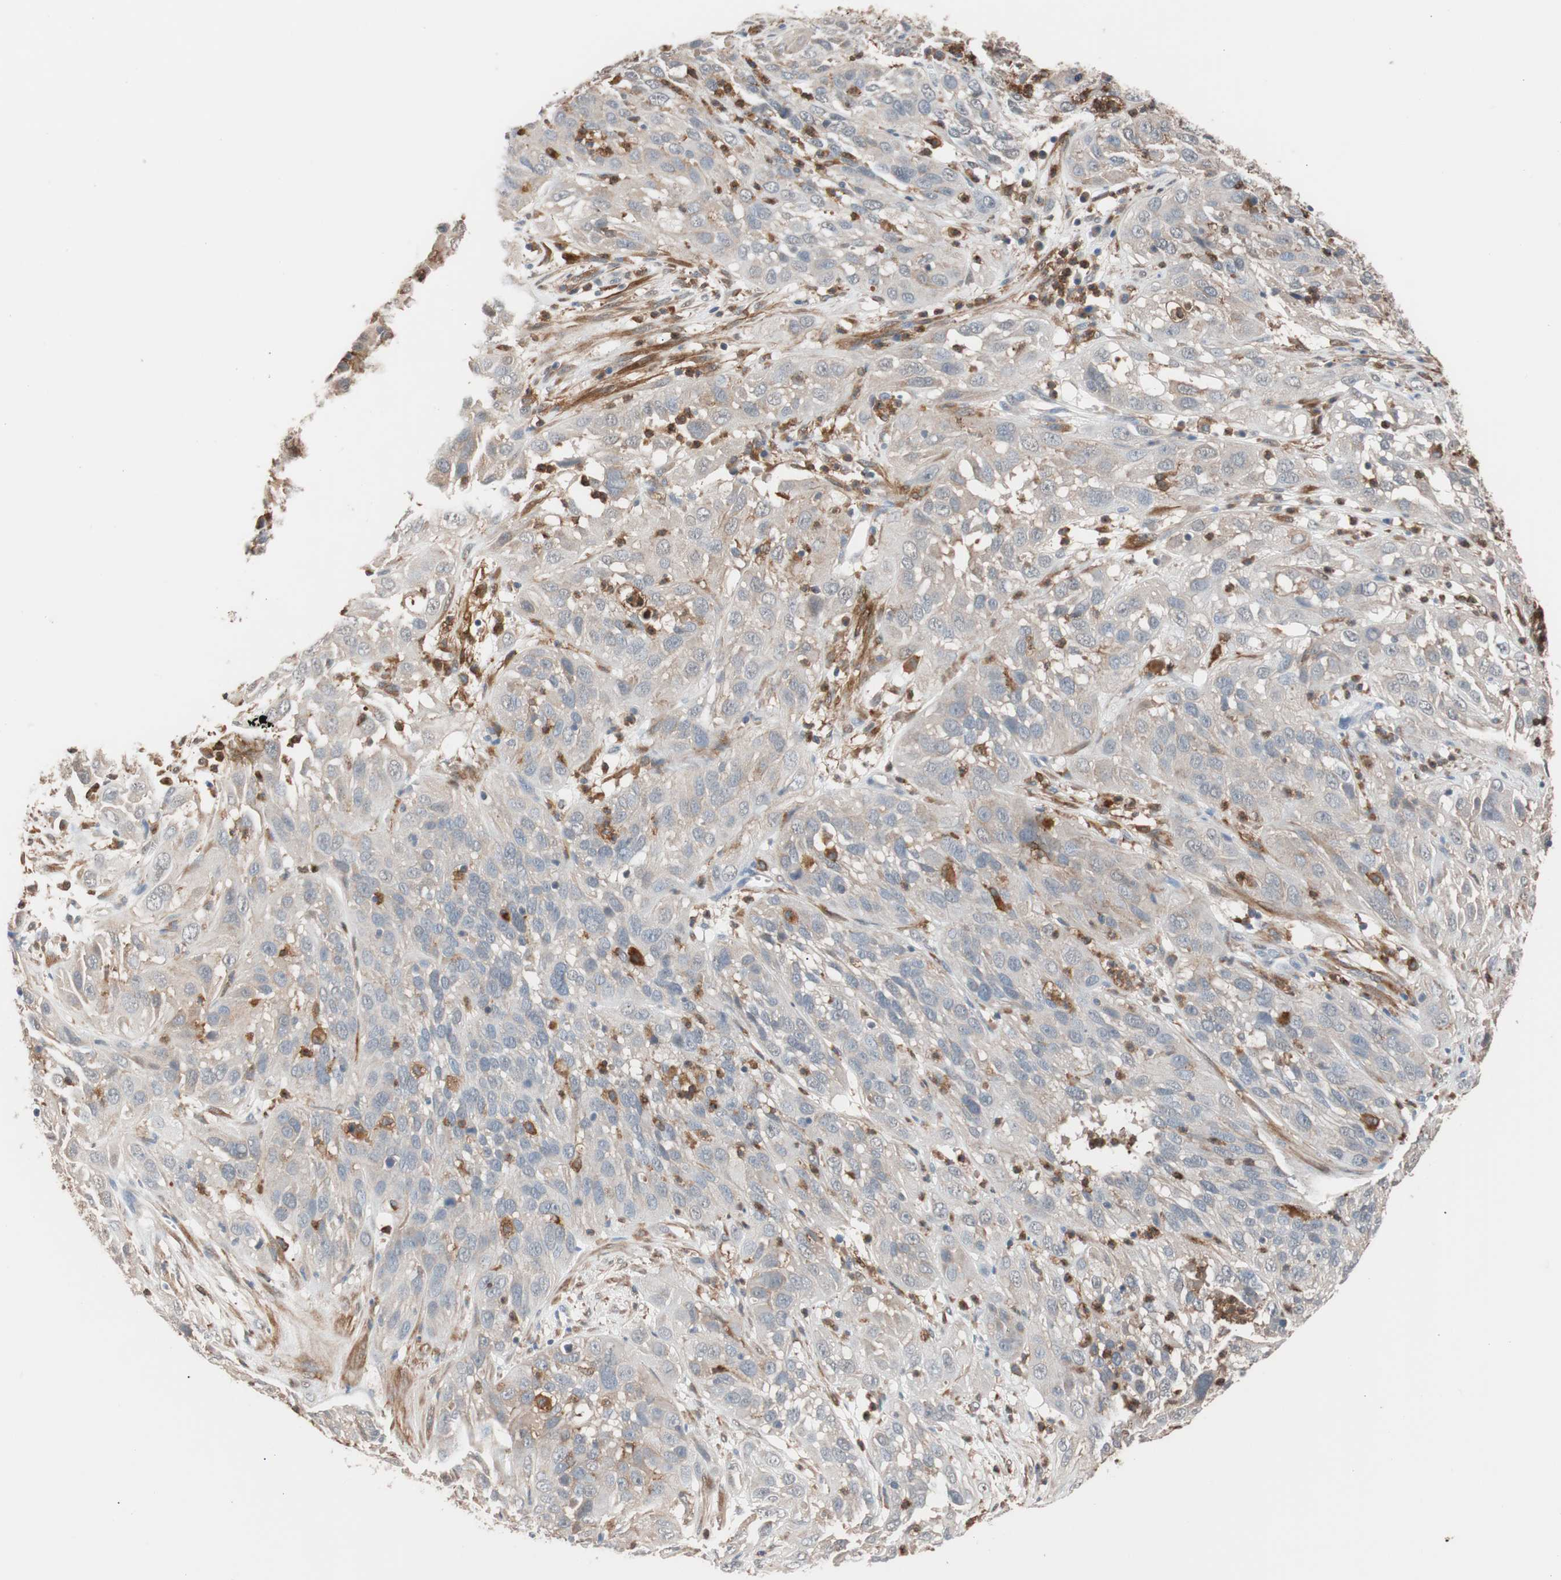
{"staining": {"intensity": "weak", "quantity": "<25%", "location": "cytoplasmic/membranous"}, "tissue": "cervical cancer", "cell_type": "Tumor cells", "image_type": "cancer", "snomed": [{"axis": "morphology", "description": "Squamous cell carcinoma, NOS"}, {"axis": "topography", "description": "Cervix"}], "caption": "High magnification brightfield microscopy of cervical cancer stained with DAB (brown) and counterstained with hematoxylin (blue): tumor cells show no significant positivity.", "gene": "LITAF", "patient": {"sex": "female", "age": 32}}